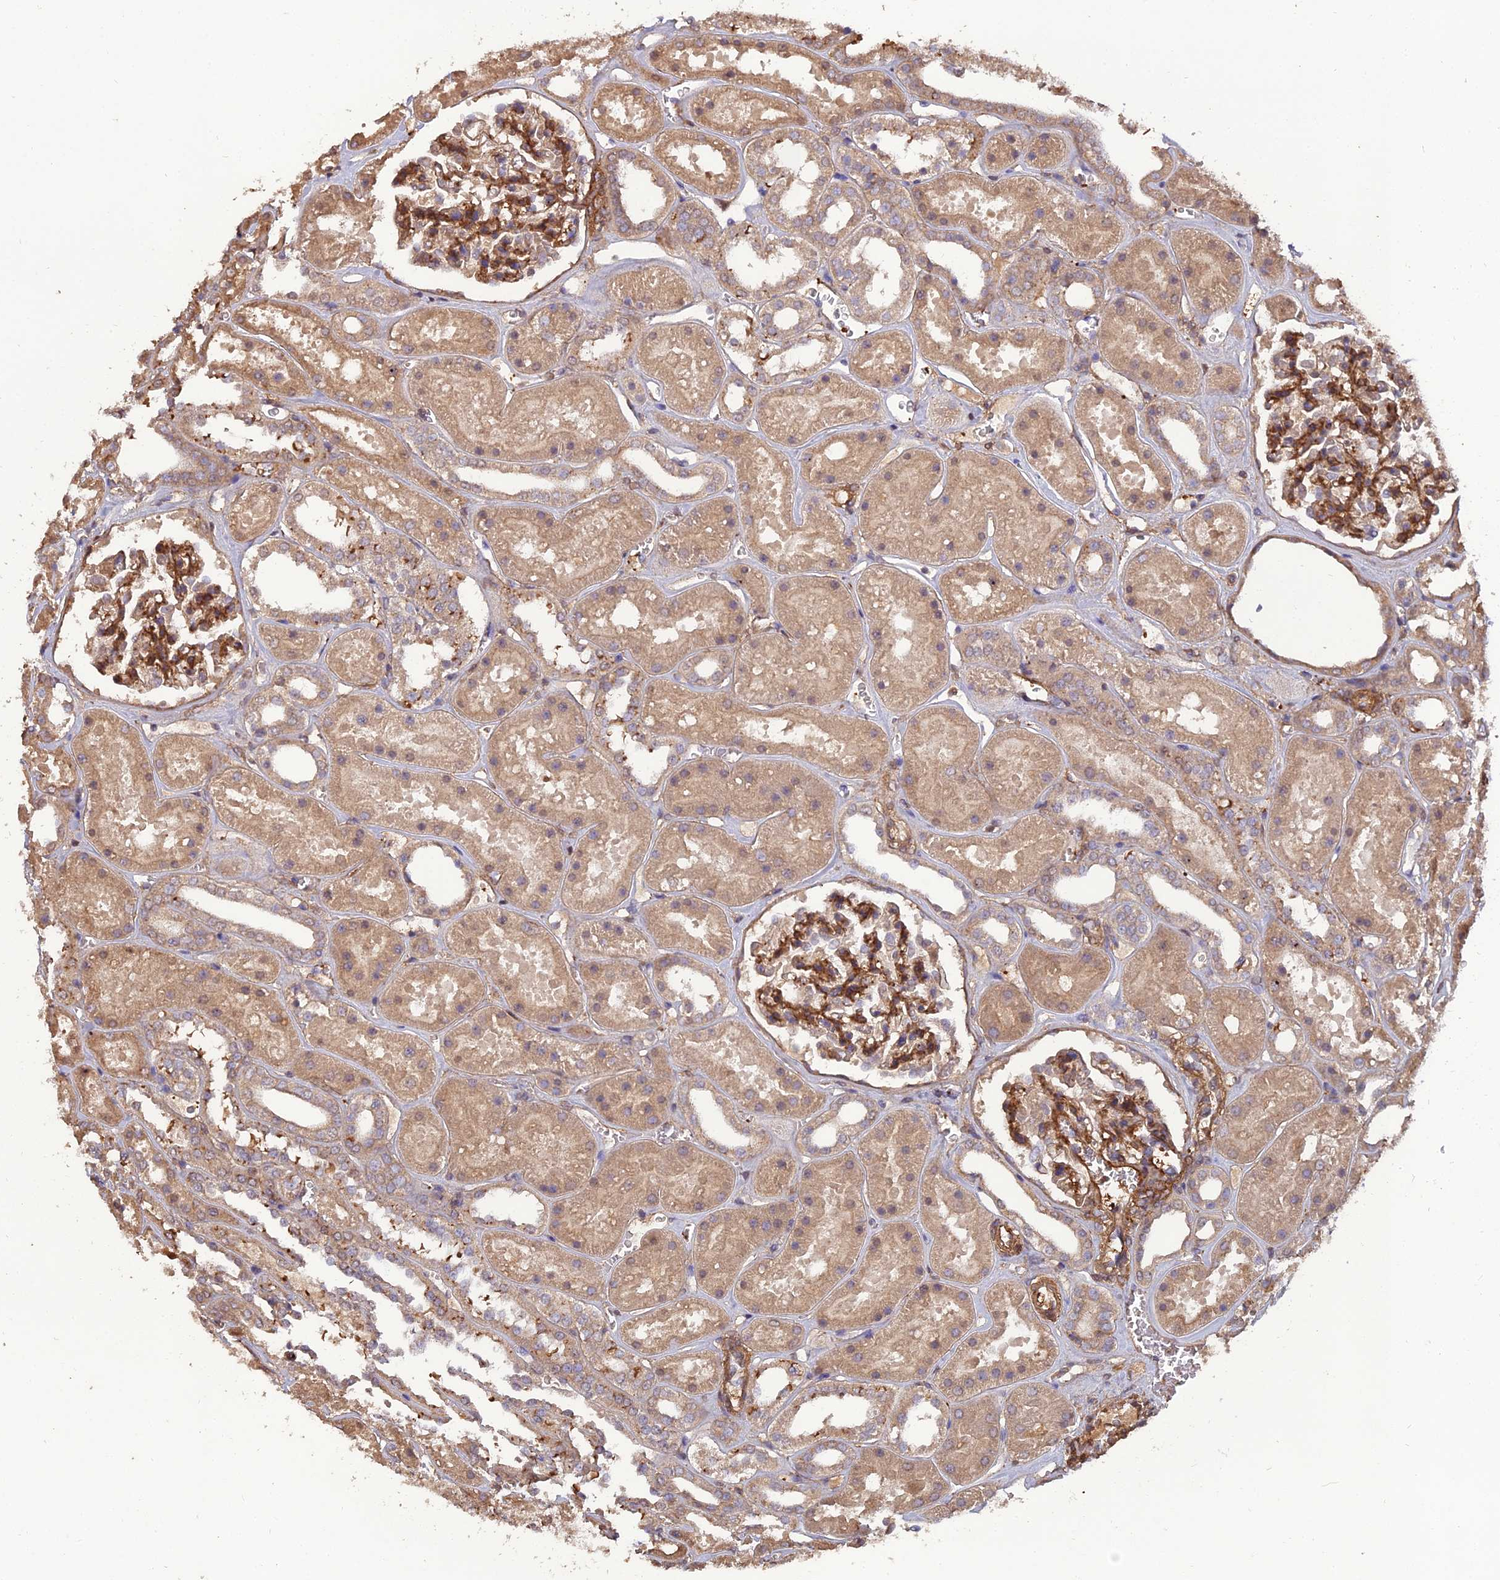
{"staining": {"intensity": "moderate", "quantity": "25%-75%", "location": "cytoplasmic/membranous"}, "tissue": "kidney", "cell_type": "Cells in glomeruli", "image_type": "normal", "snomed": [{"axis": "morphology", "description": "Normal tissue, NOS"}, {"axis": "topography", "description": "Kidney"}], "caption": "Immunohistochemical staining of unremarkable human kidney displays 25%-75% levels of moderate cytoplasmic/membranous protein positivity in about 25%-75% of cells in glomeruli. Using DAB (brown) and hematoxylin (blue) stains, captured at high magnification using brightfield microscopy.", "gene": "ATP6V0A2", "patient": {"sex": "female", "age": 41}}